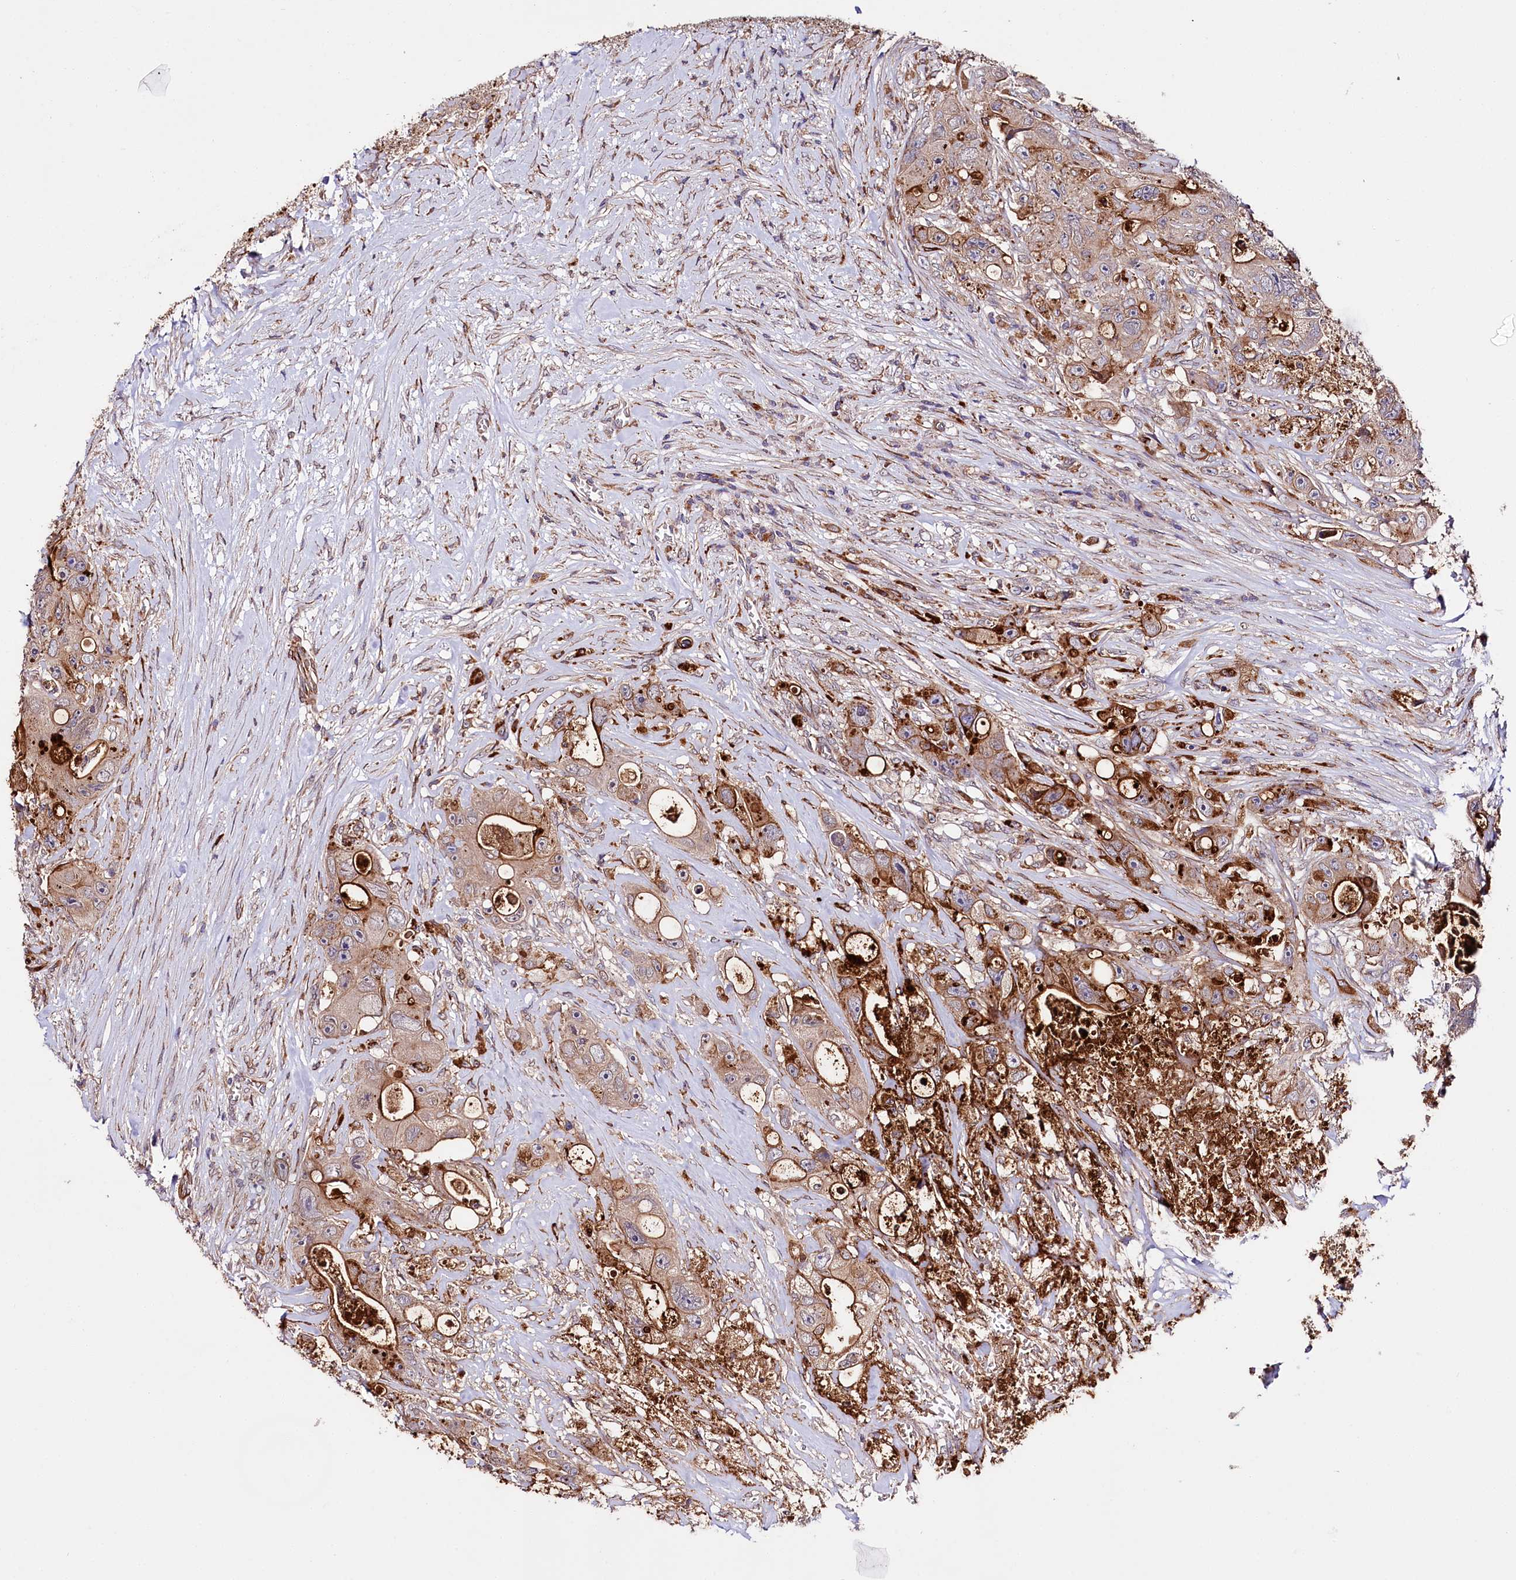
{"staining": {"intensity": "moderate", "quantity": ">75%", "location": "cytoplasmic/membranous"}, "tissue": "colorectal cancer", "cell_type": "Tumor cells", "image_type": "cancer", "snomed": [{"axis": "morphology", "description": "Adenocarcinoma, NOS"}, {"axis": "topography", "description": "Colon"}], "caption": "Immunohistochemistry (IHC) micrograph of neoplastic tissue: colorectal adenocarcinoma stained using immunohistochemistry demonstrates medium levels of moderate protein expression localized specifically in the cytoplasmic/membranous of tumor cells, appearing as a cytoplasmic/membranous brown color.", "gene": "TTC12", "patient": {"sex": "female", "age": 46}}